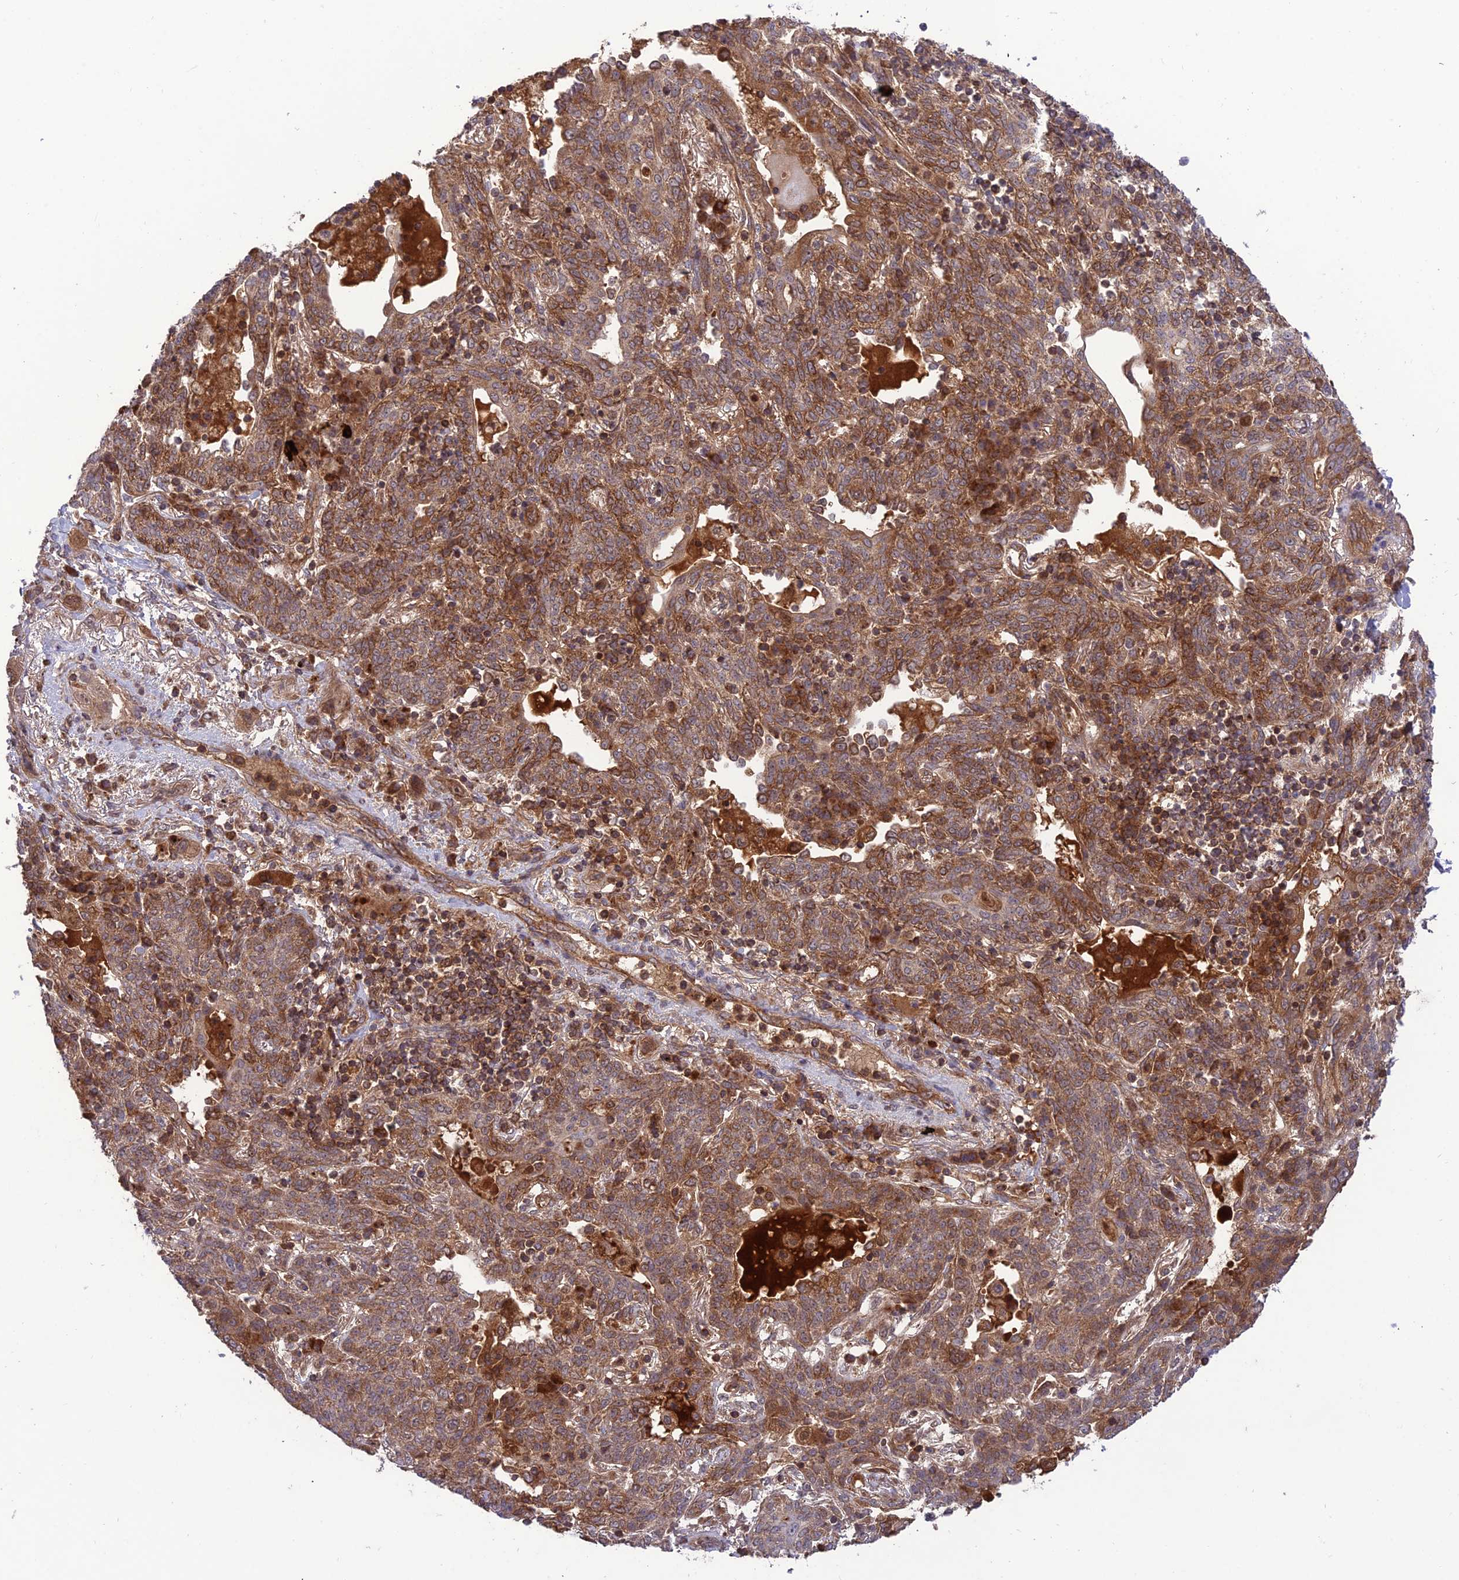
{"staining": {"intensity": "moderate", "quantity": ">75%", "location": "cytoplasmic/membranous"}, "tissue": "lung cancer", "cell_type": "Tumor cells", "image_type": "cancer", "snomed": [{"axis": "morphology", "description": "Squamous cell carcinoma, NOS"}, {"axis": "topography", "description": "Lung"}], "caption": "A brown stain highlights moderate cytoplasmic/membranous expression of a protein in human squamous cell carcinoma (lung) tumor cells.", "gene": "NDUFC1", "patient": {"sex": "female", "age": 70}}